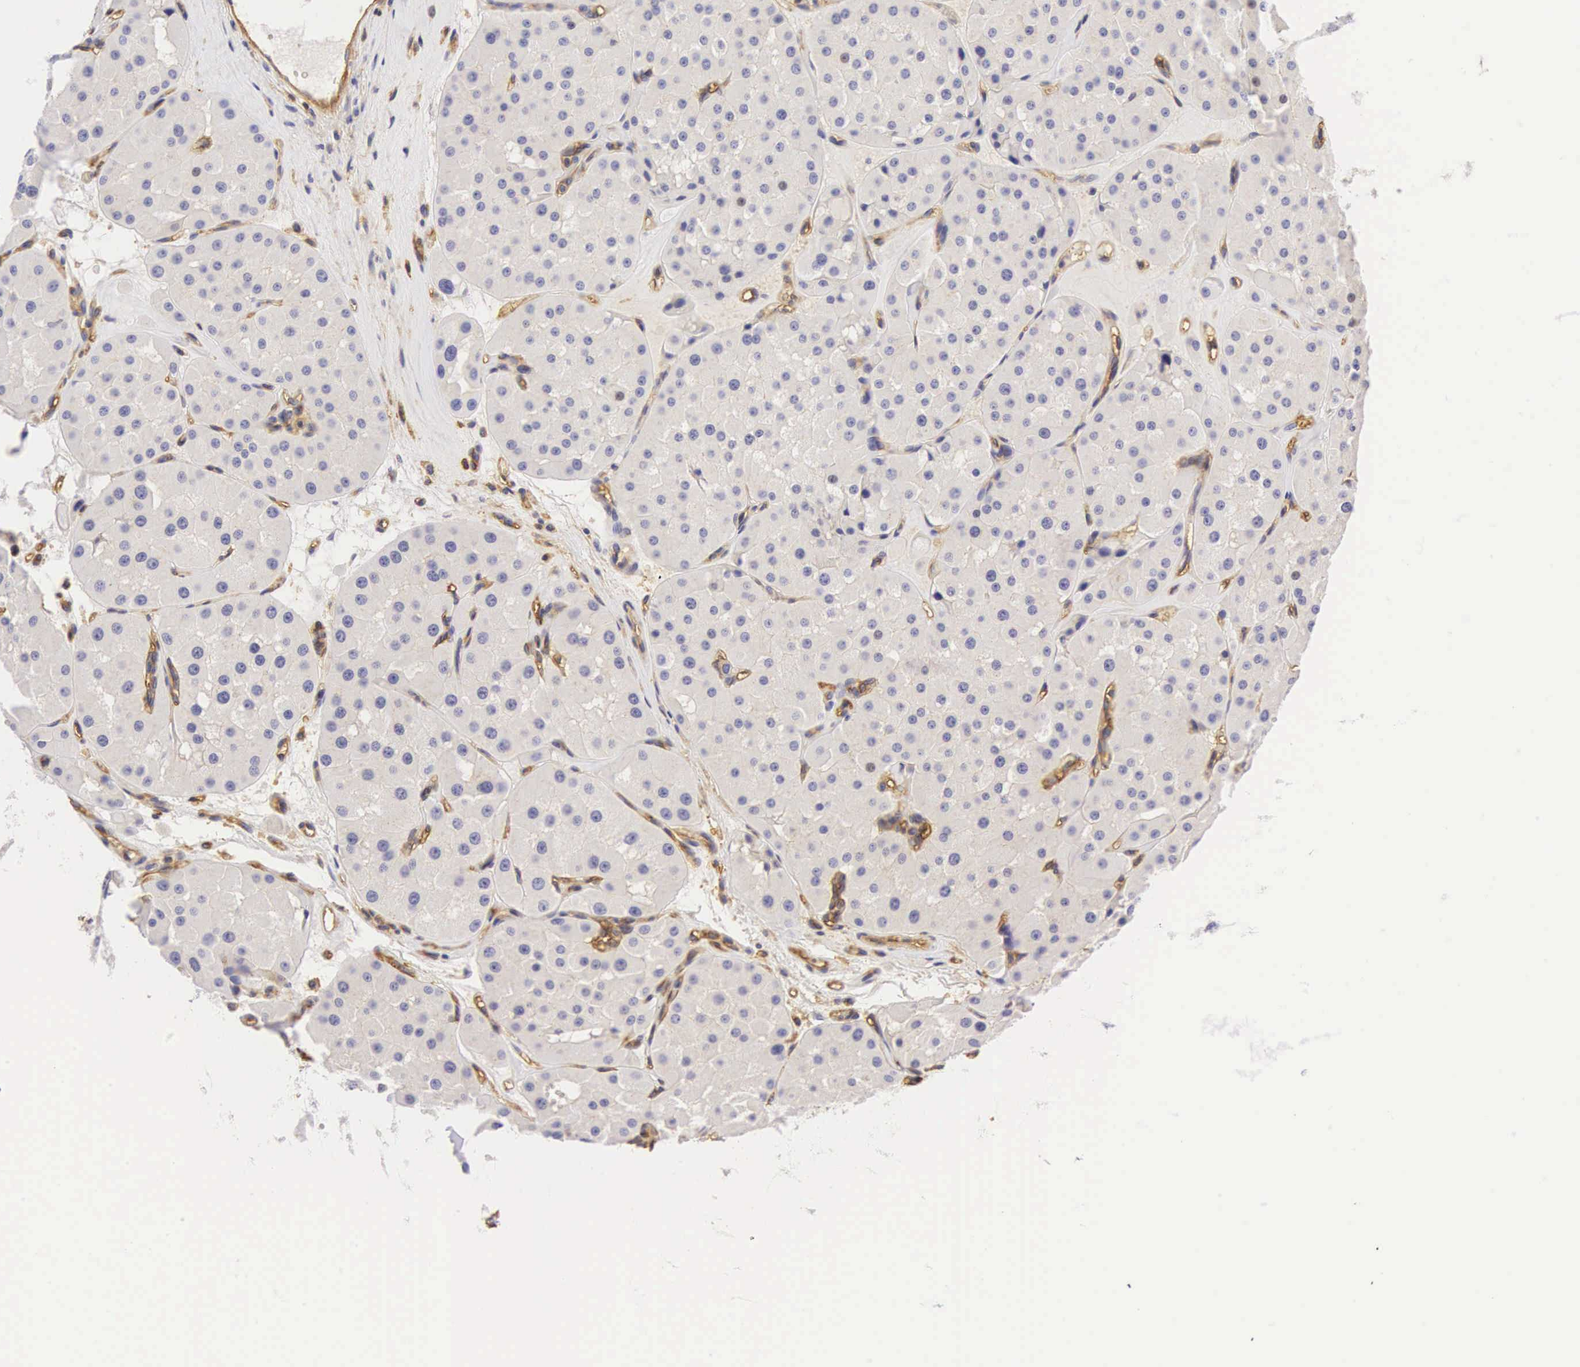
{"staining": {"intensity": "negative", "quantity": "none", "location": "none"}, "tissue": "renal cancer", "cell_type": "Tumor cells", "image_type": "cancer", "snomed": [{"axis": "morphology", "description": "Adenocarcinoma, uncertain malignant potential"}, {"axis": "topography", "description": "Kidney"}], "caption": "This is an immunohistochemistry (IHC) micrograph of human renal cancer. There is no positivity in tumor cells.", "gene": "CD99", "patient": {"sex": "male", "age": 63}}